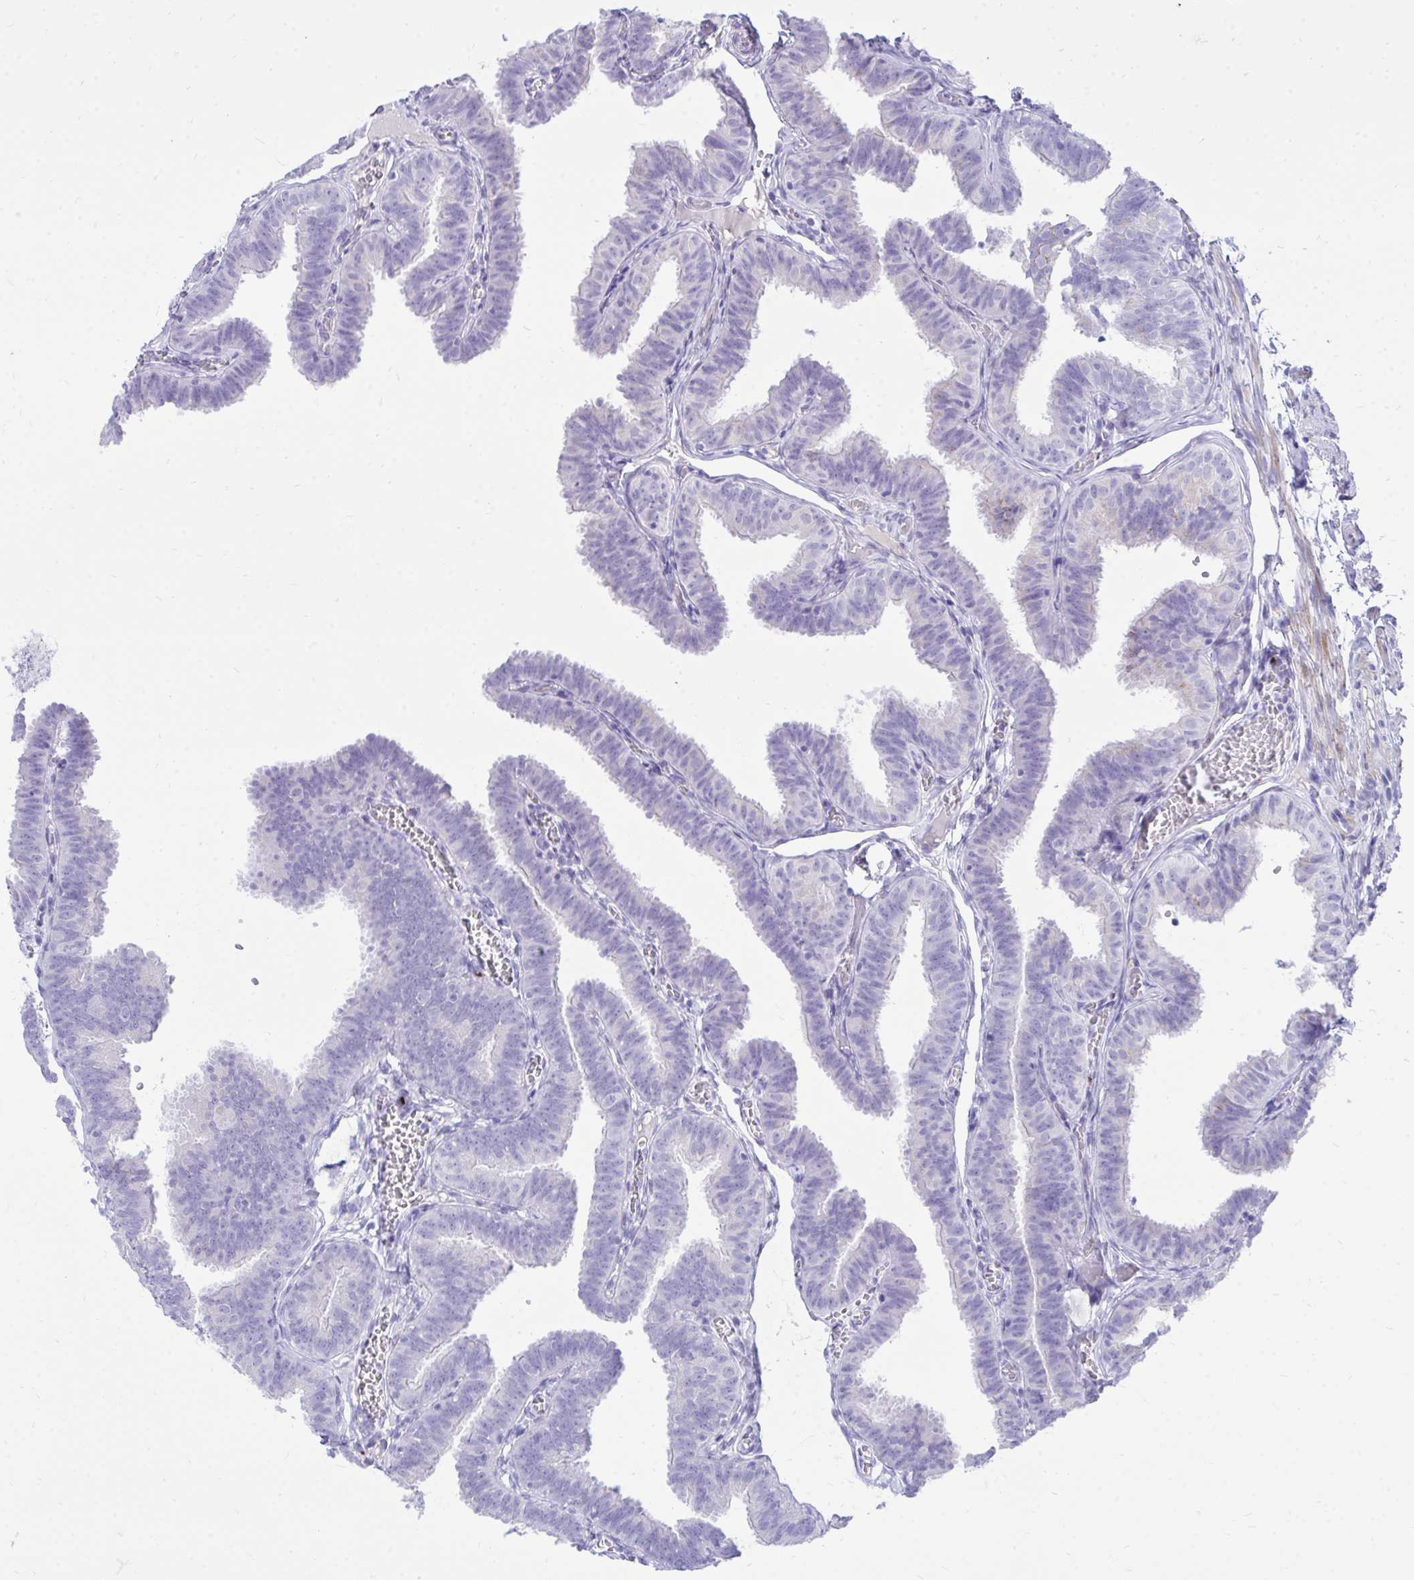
{"staining": {"intensity": "negative", "quantity": "none", "location": "none"}, "tissue": "fallopian tube", "cell_type": "Glandular cells", "image_type": "normal", "snomed": [{"axis": "morphology", "description": "Normal tissue, NOS"}, {"axis": "topography", "description": "Fallopian tube"}], "caption": "Immunohistochemistry micrograph of benign fallopian tube stained for a protein (brown), which shows no positivity in glandular cells.", "gene": "ANKDD1B", "patient": {"sex": "female", "age": 25}}